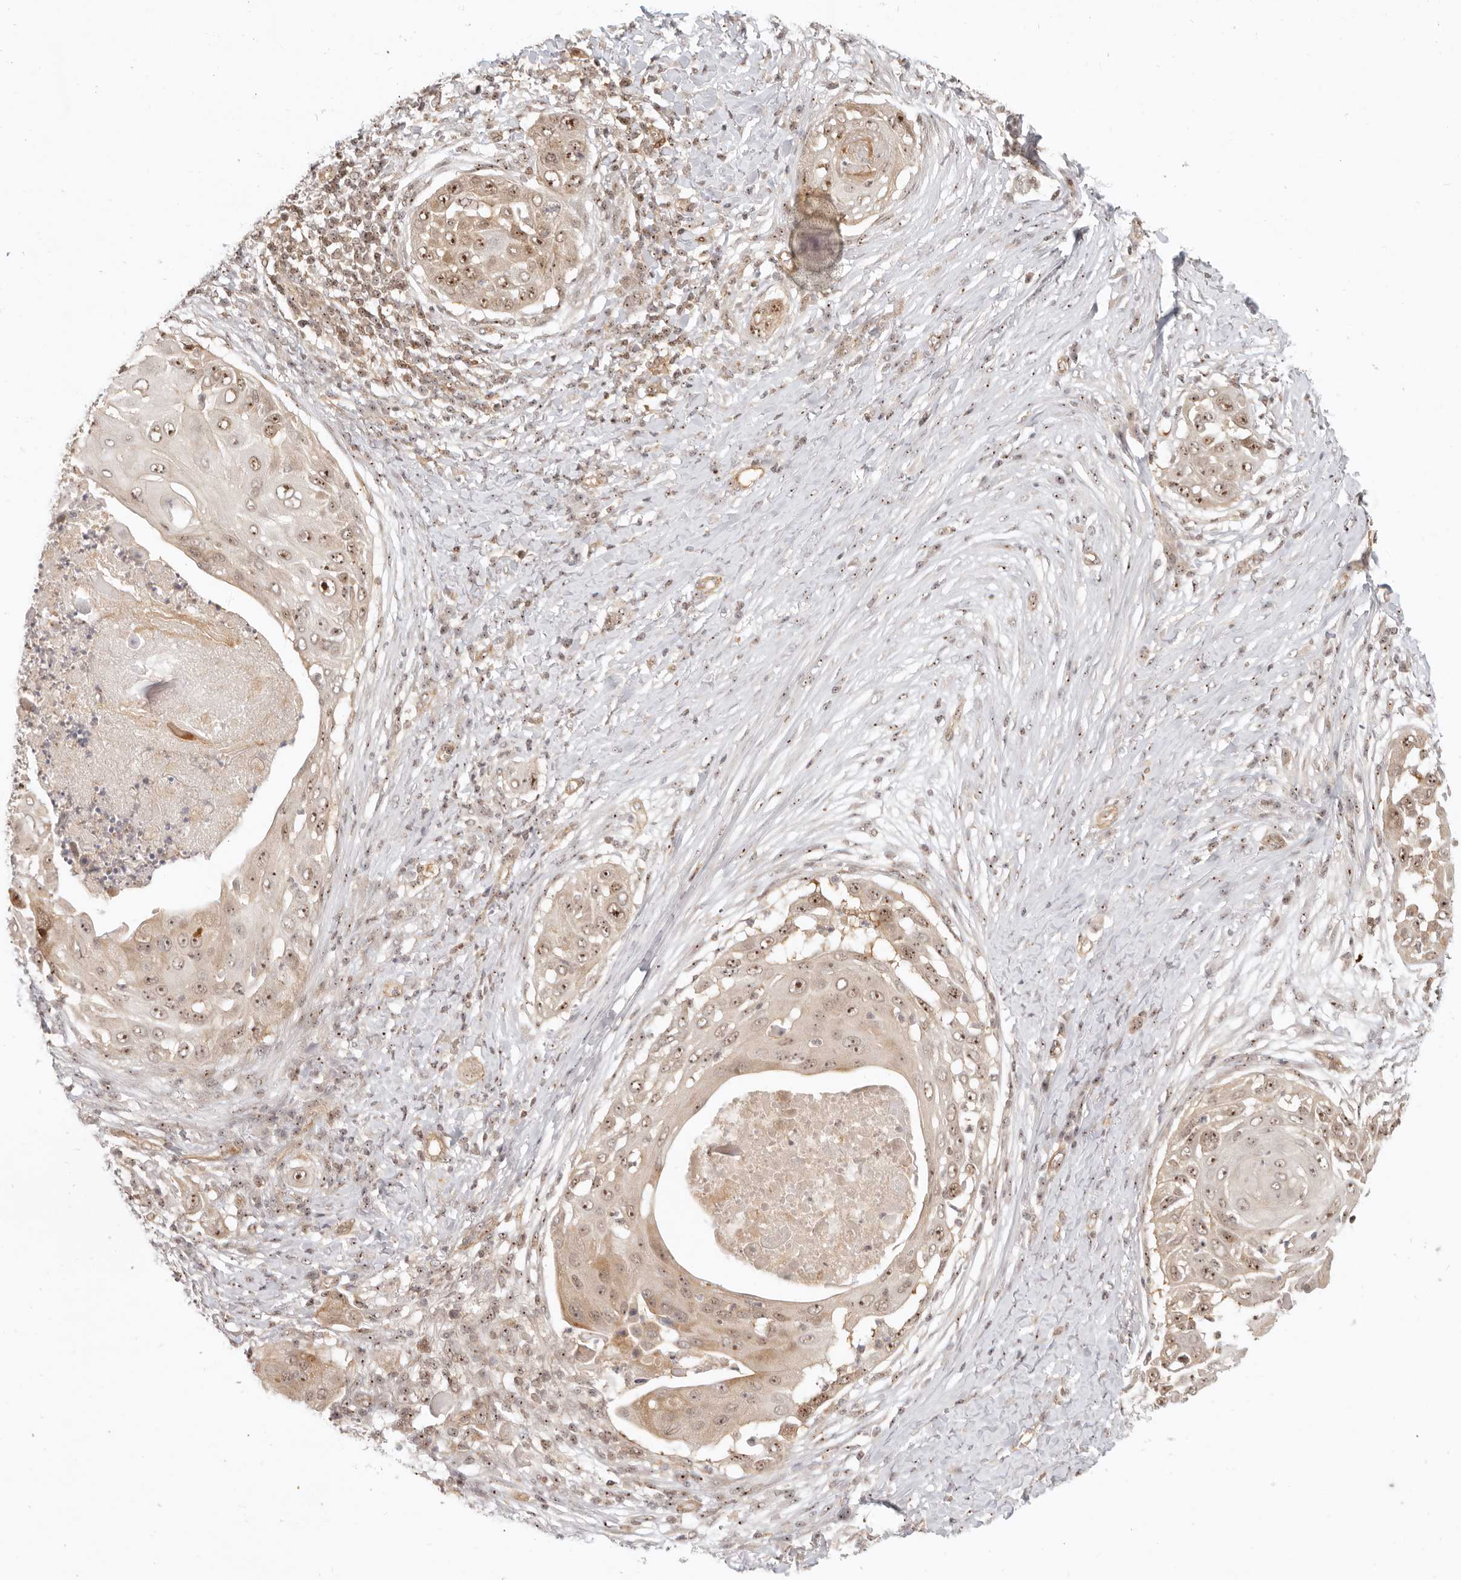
{"staining": {"intensity": "moderate", "quantity": ">75%", "location": "nuclear"}, "tissue": "skin cancer", "cell_type": "Tumor cells", "image_type": "cancer", "snomed": [{"axis": "morphology", "description": "Squamous cell carcinoma, NOS"}, {"axis": "topography", "description": "Skin"}], "caption": "Protein expression analysis of human skin cancer reveals moderate nuclear expression in approximately >75% of tumor cells.", "gene": "BAP1", "patient": {"sex": "female", "age": 44}}